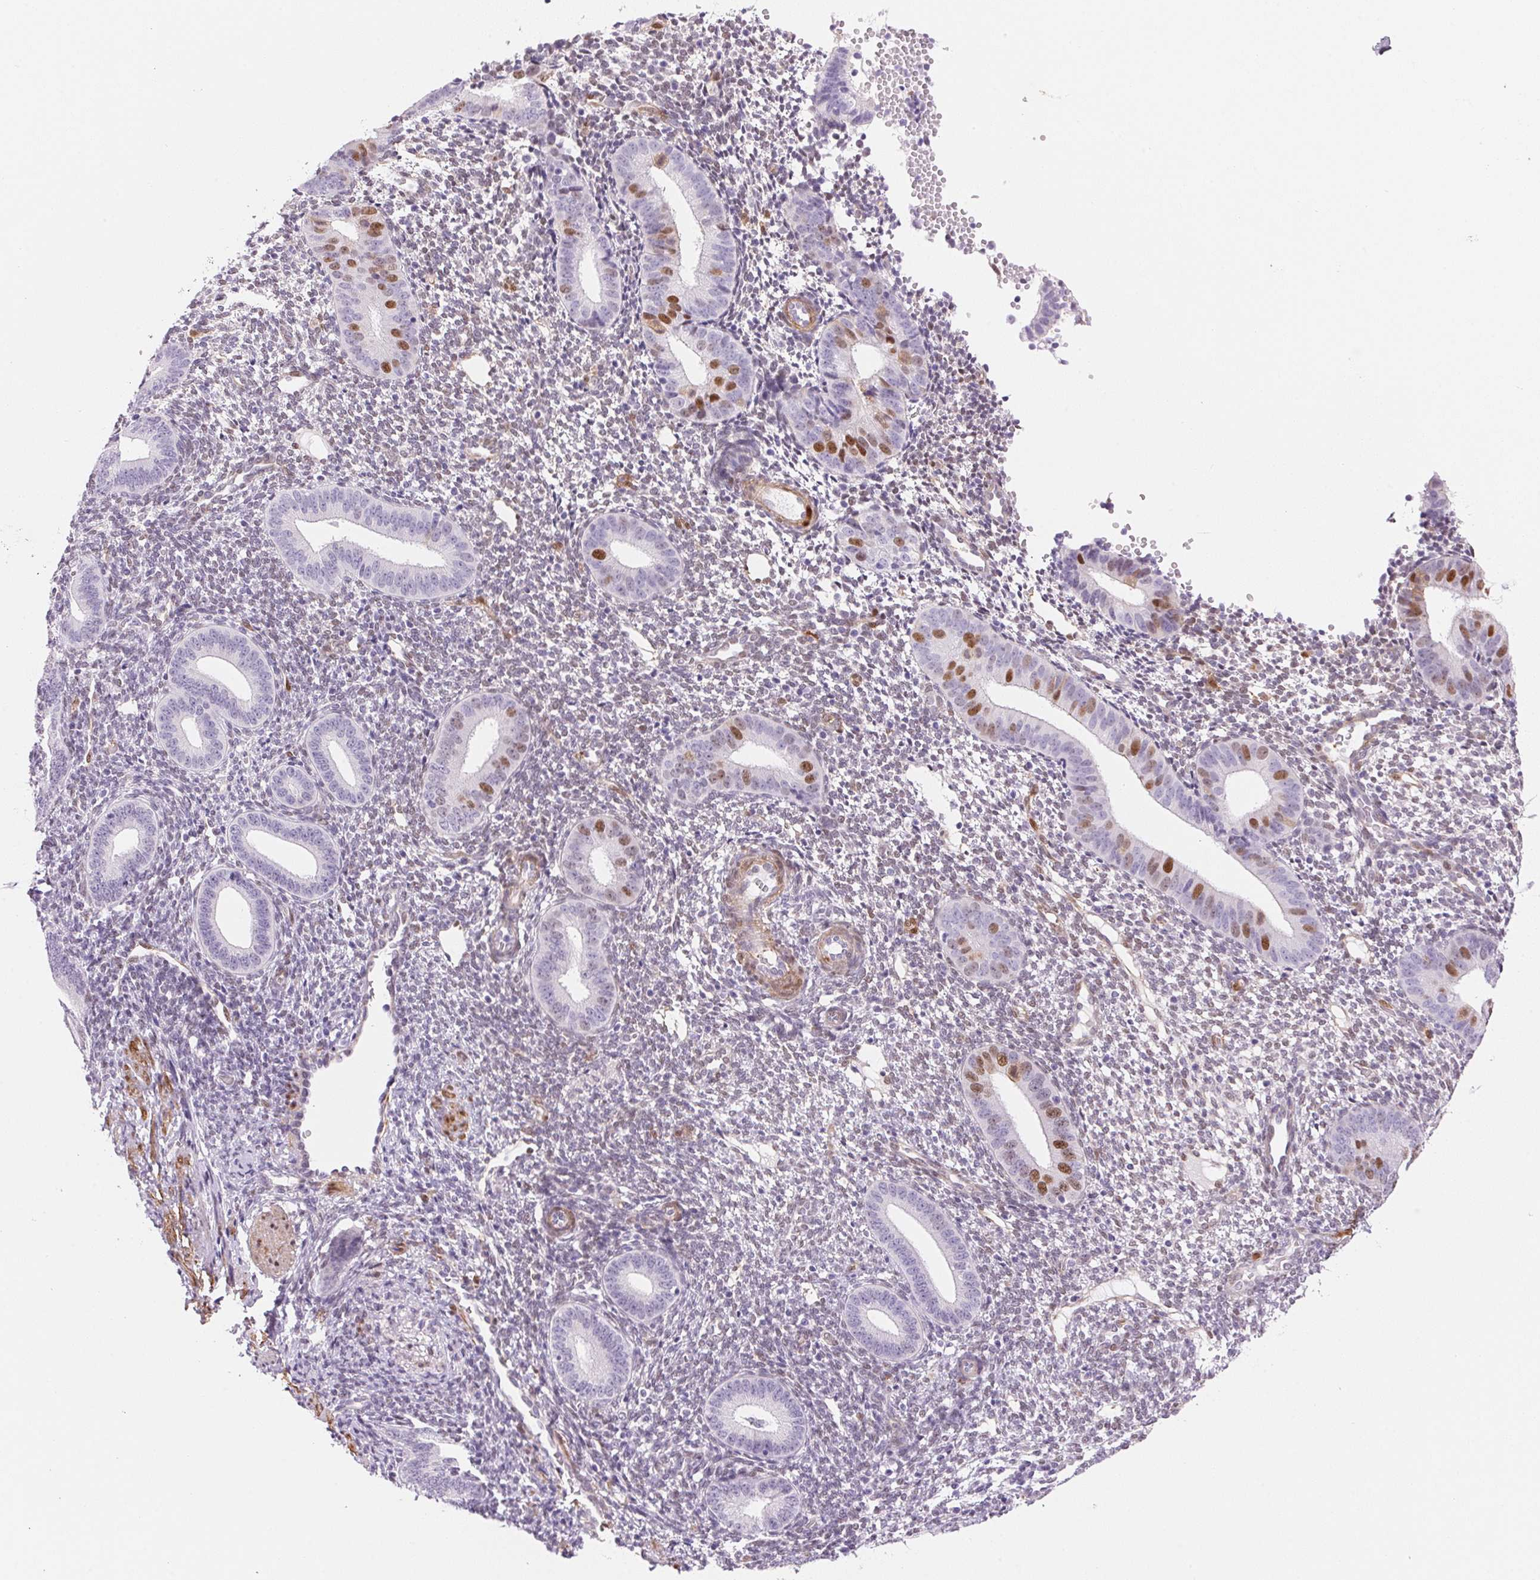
{"staining": {"intensity": "negative", "quantity": "none", "location": "none"}, "tissue": "endometrium", "cell_type": "Cells in endometrial stroma", "image_type": "normal", "snomed": [{"axis": "morphology", "description": "Normal tissue, NOS"}, {"axis": "topography", "description": "Endometrium"}], "caption": "DAB (3,3'-diaminobenzidine) immunohistochemical staining of benign human endometrium exhibits no significant expression in cells in endometrial stroma.", "gene": "SMTN", "patient": {"sex": "female", "age": 40}}